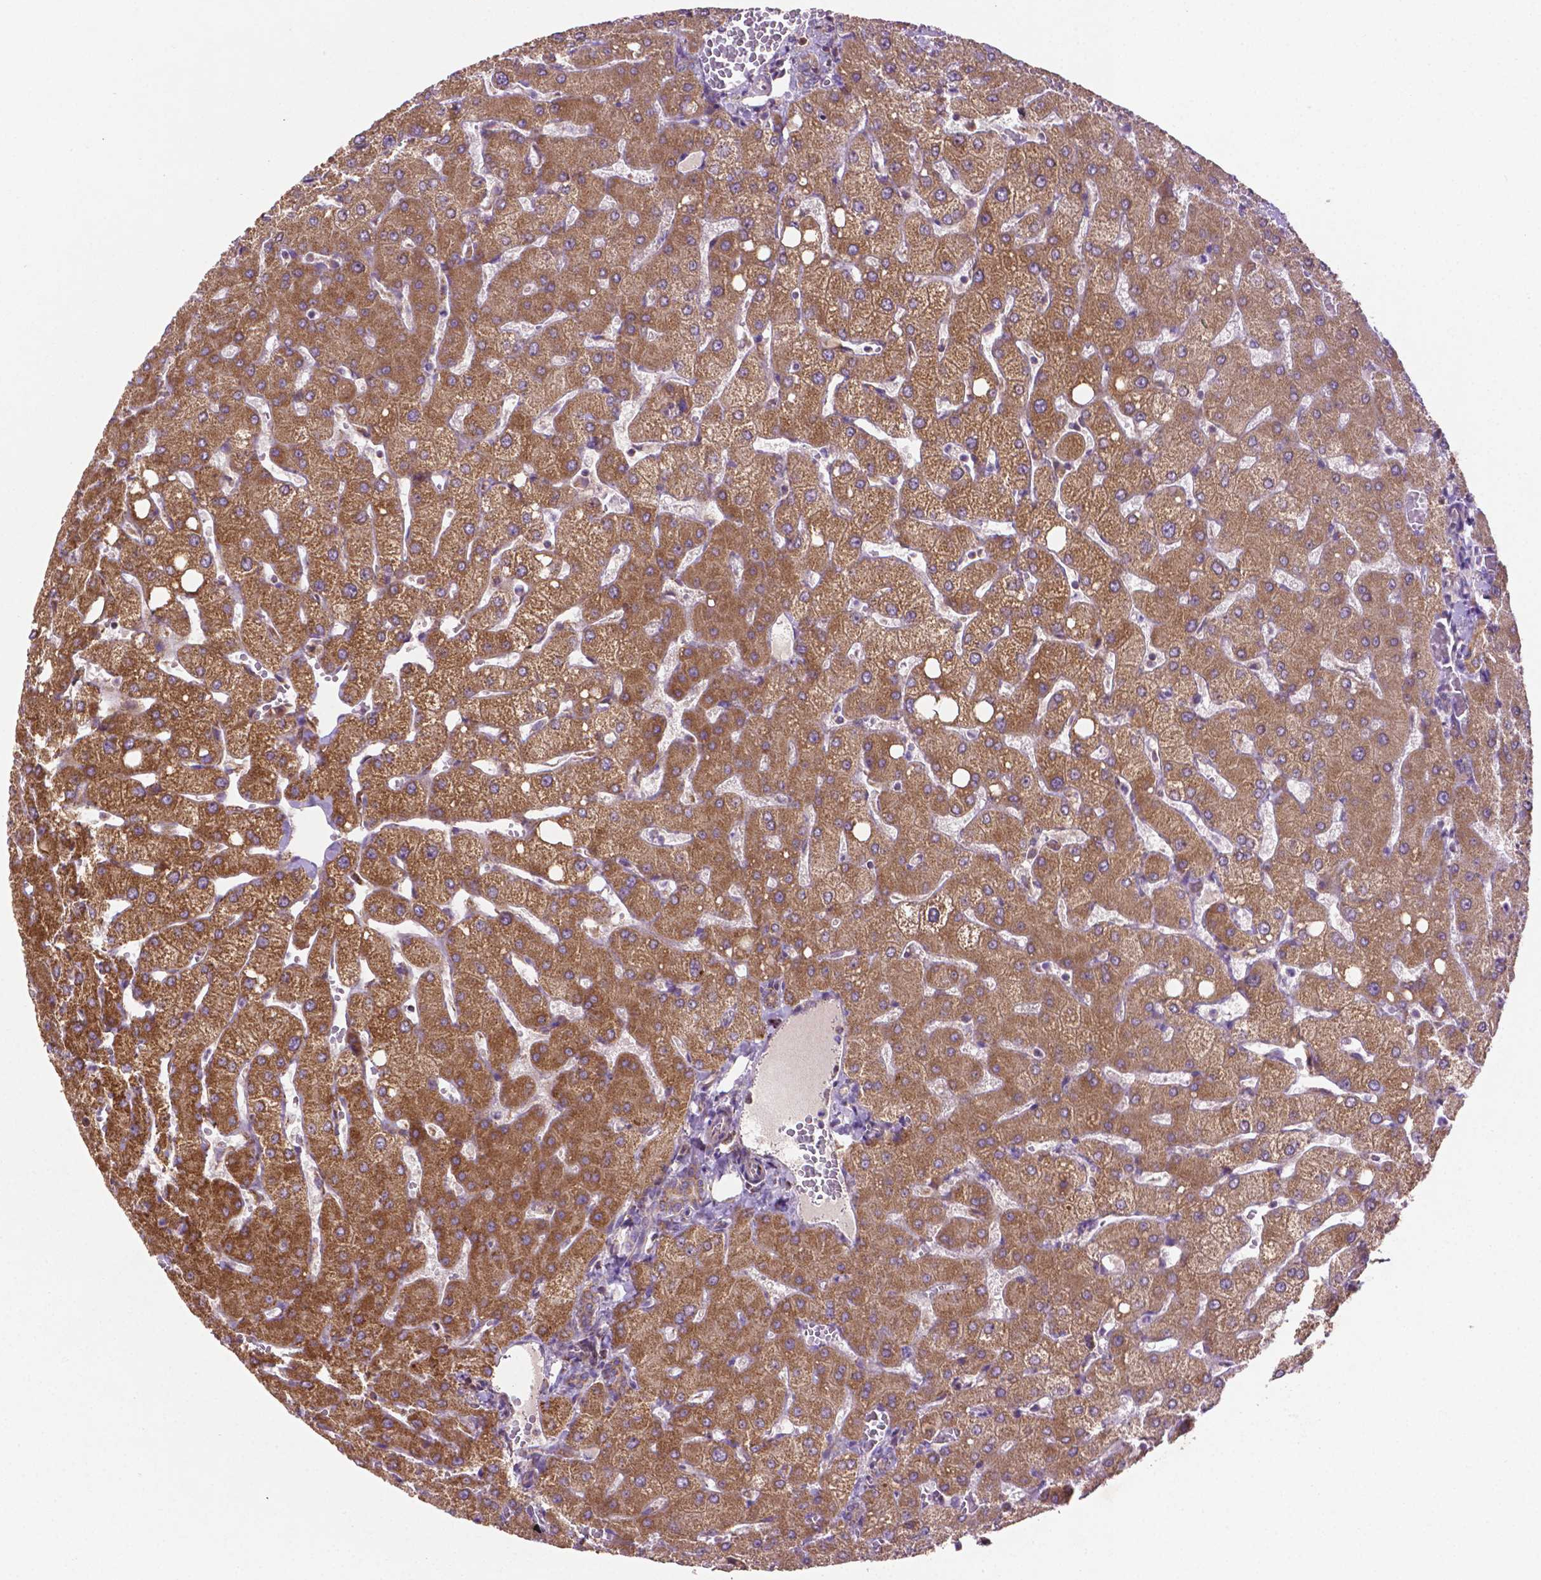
{"staining": {"intensity": "weak", "quantity": ">75%", "location": "cytoplasmic/membranous"}, "tissue": "liver", "cell_type": "Cholangiocytes", "image_type": "normal", "snomed": [{"axis": "morphology", "description": "Normal tissue, NOS"}, {"axis": "topography", "description": "Liver"}], "caption": "Protein expression analysis of normal liver displays weak cytoplasmic/membranous positivity in about >75% of cholangiocytes.", "gene": "ILVBL", "patient": {"sex": "female", "age": 54}}